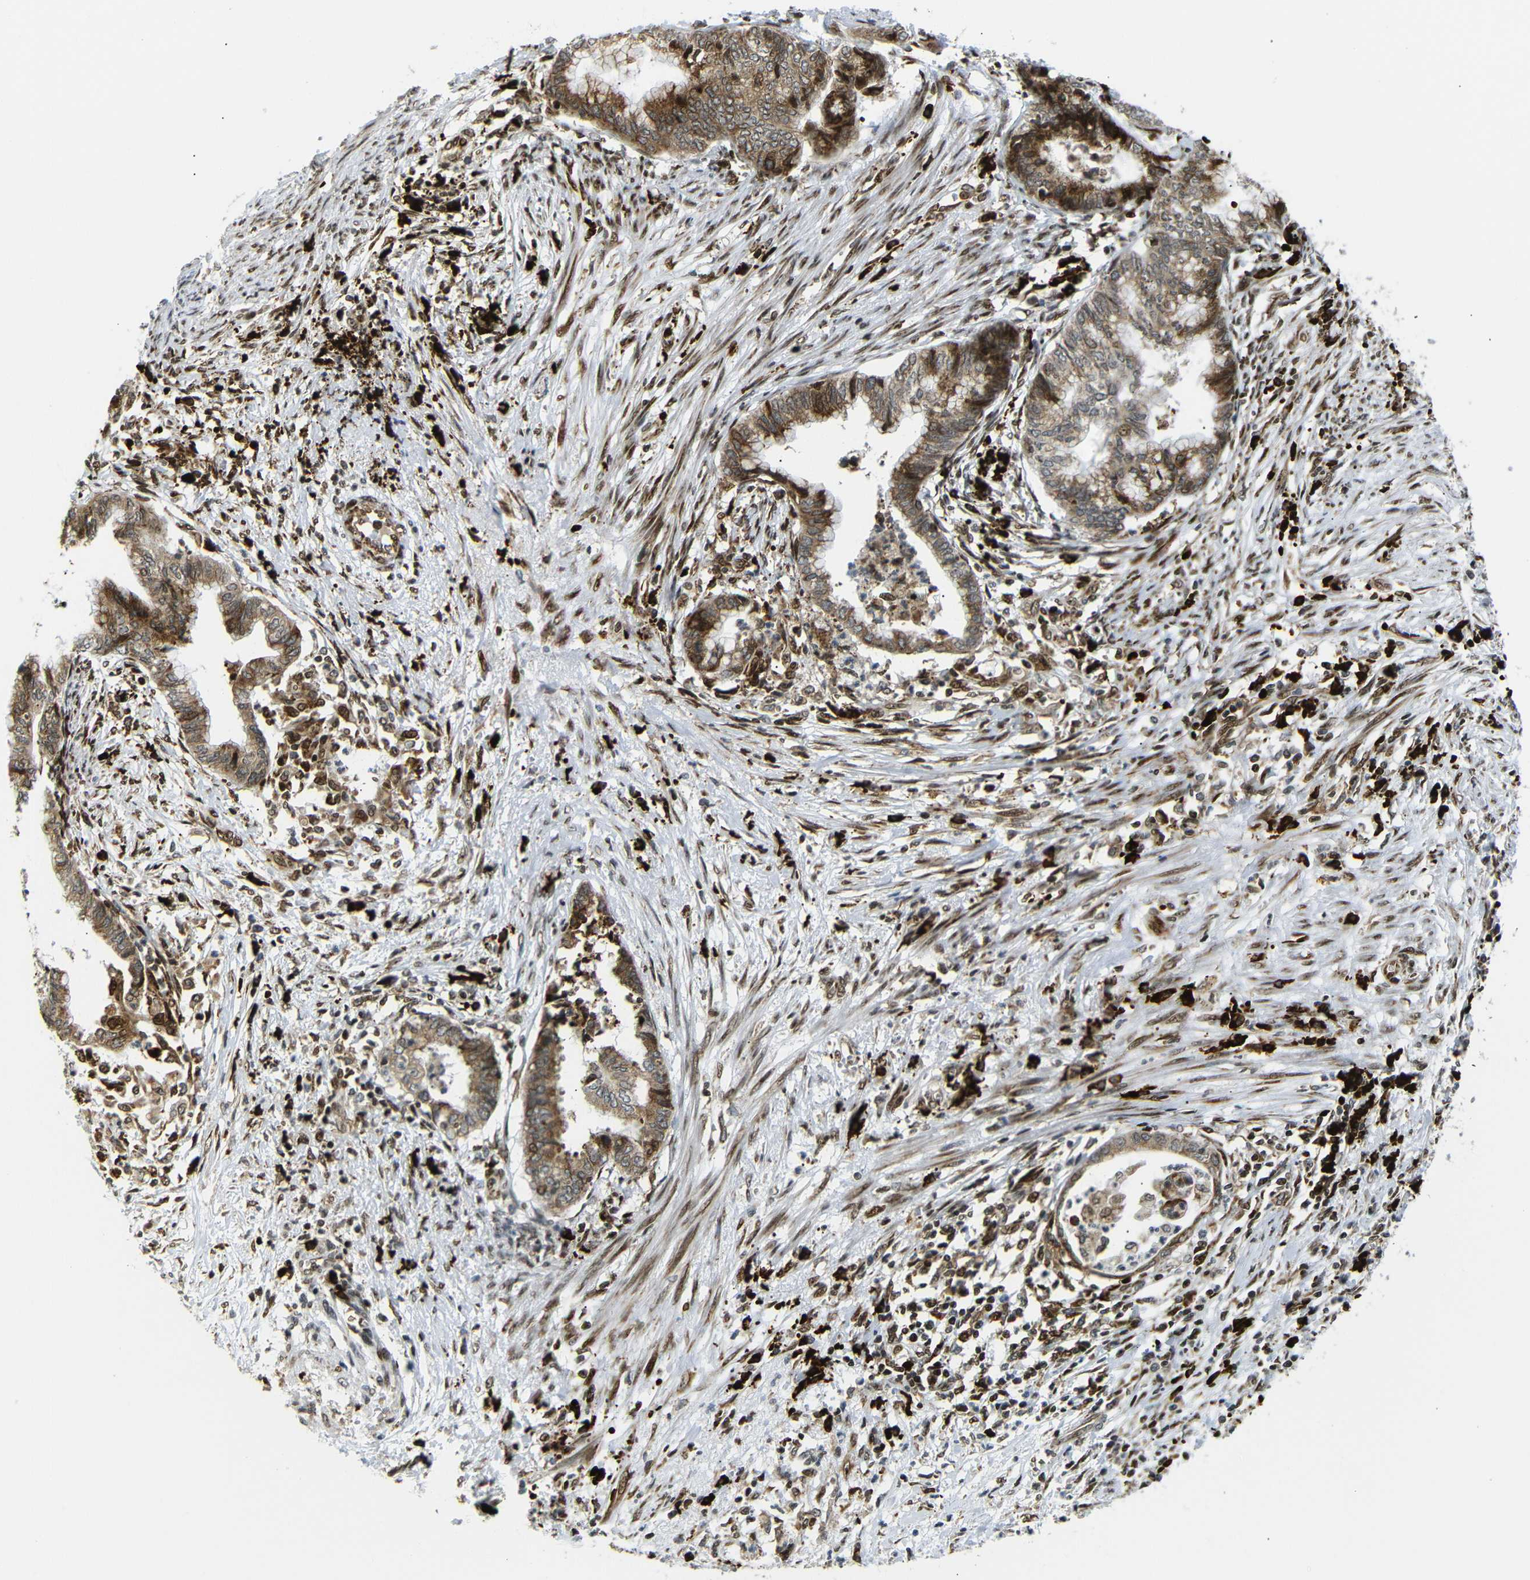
{"staining": {"intensity": "moderate", "quantity": ">75%", "location": "cytoplasmic/membranous"}, "tissue": "endometrial cancer", "cell_type": "Tumor cells", "image_type": "cancer", "snomed": [{"axis": "morphology", "description": "Necrosis, NOS"}, {"axis": "morphology", "description": "Adenocarcinoma, NOS"}, {"axis": "topography", "description": "Endometrium"}], "caption": "Approximately >75% of tumor cells in human adenocarcinoma (endometrial) reveal moderate cytoplasmic/membranous protein expression as visualized by brown immunohistochemical staining.", "gene": "SPCS2", "patient": {"sex": "female", "age": 79}}